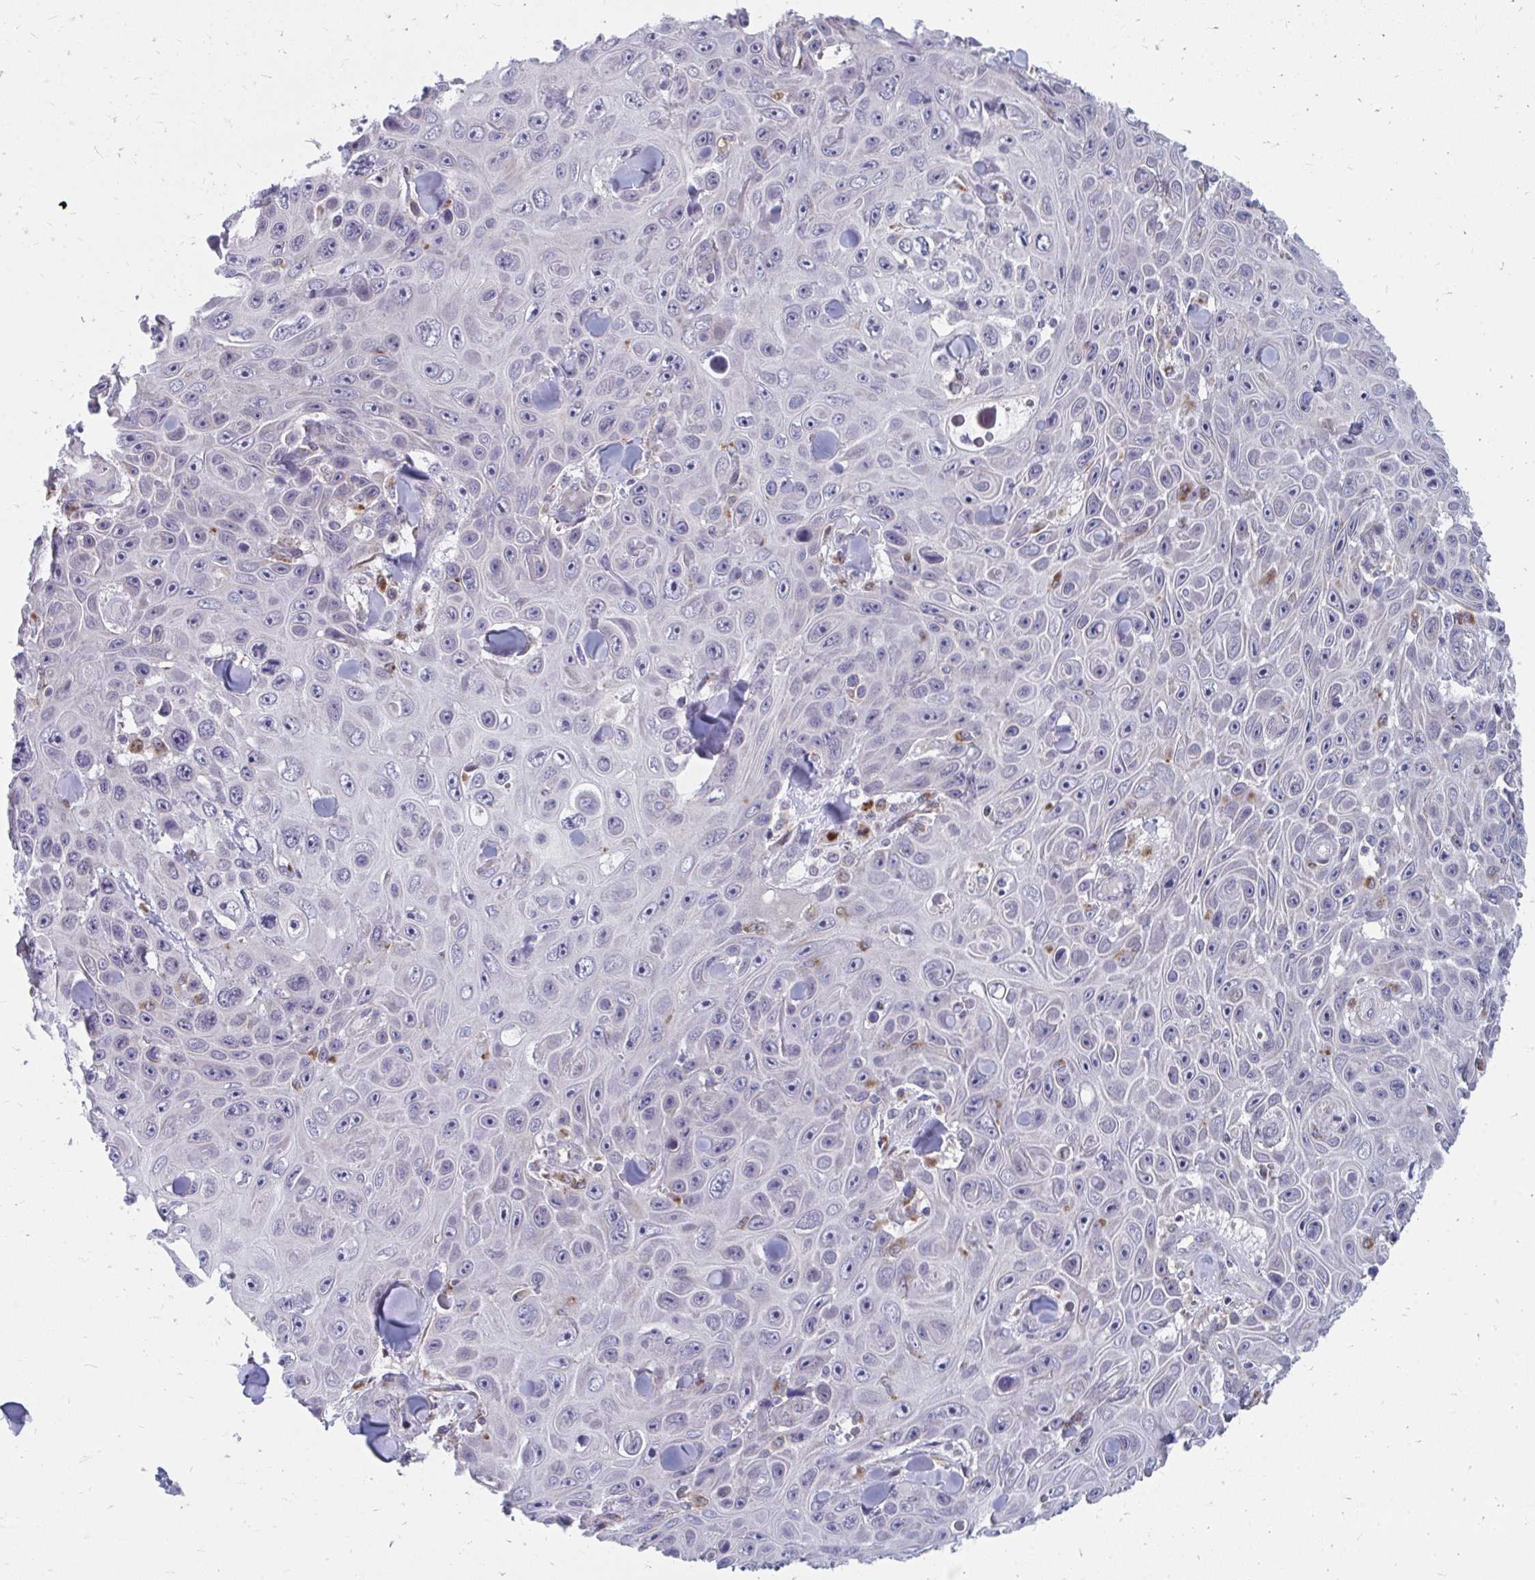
{"staining": {"intensity": "negative", "quantity": "none", "location": "none"}, "tissue": "skin cancer", "cell_type": "Tumor cells", "image_type": "cancer", "snomed": [{"axis": "morphology", "description": "Squamous cell carcinoma, NOS"}, {"axis": "topography", "description": "Skin"}], "caption": "Immunohistochemistry micrograph of skin squamous cell carcinoma stained for a protein (brown), which demonstrates no positivity in tumor cells.", "gene": "PABIR3", "patient": {"sex": "male", "age": 82}}